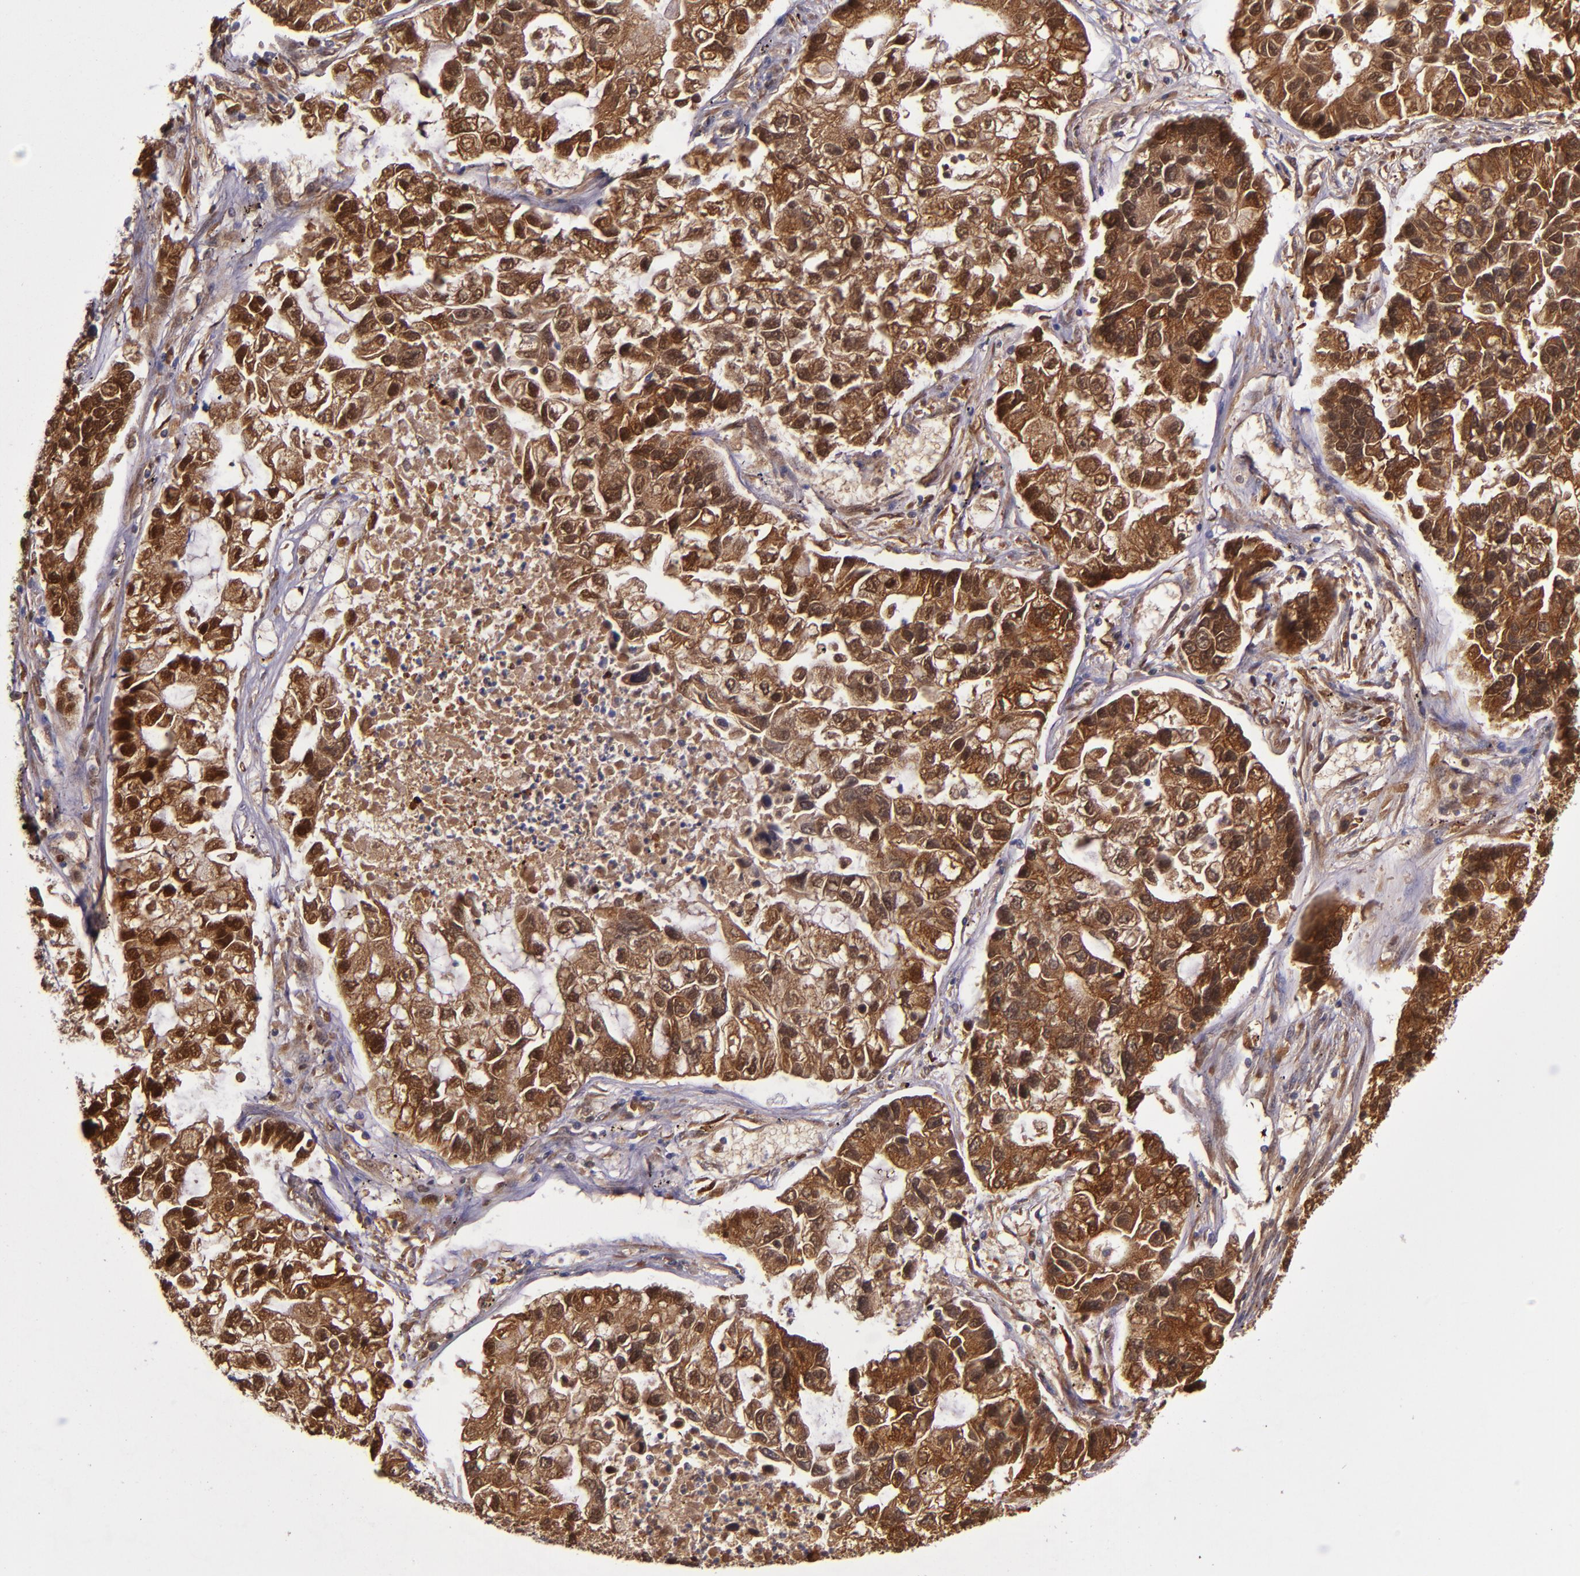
{"staining": {"intensity": "strong", "quantity": ">75%", "location": "cytoplasmic/membranous"}, "tissue": "lung cancer", "cell_type": "Tumor cells", "image_type": "cancer", "snomed": [{"axis": "morphology", "description": "Adenocarcinoma, NOS"}, {"axis": "topography", "description": "Lung"}], "caption": "Tumor cells display high levels of strong cytoplasmic/membranous positivity in about >75% of cells in lung cancer.", "gene": "CLEC3B", "patient": {"sex": "female", "age": 51}}